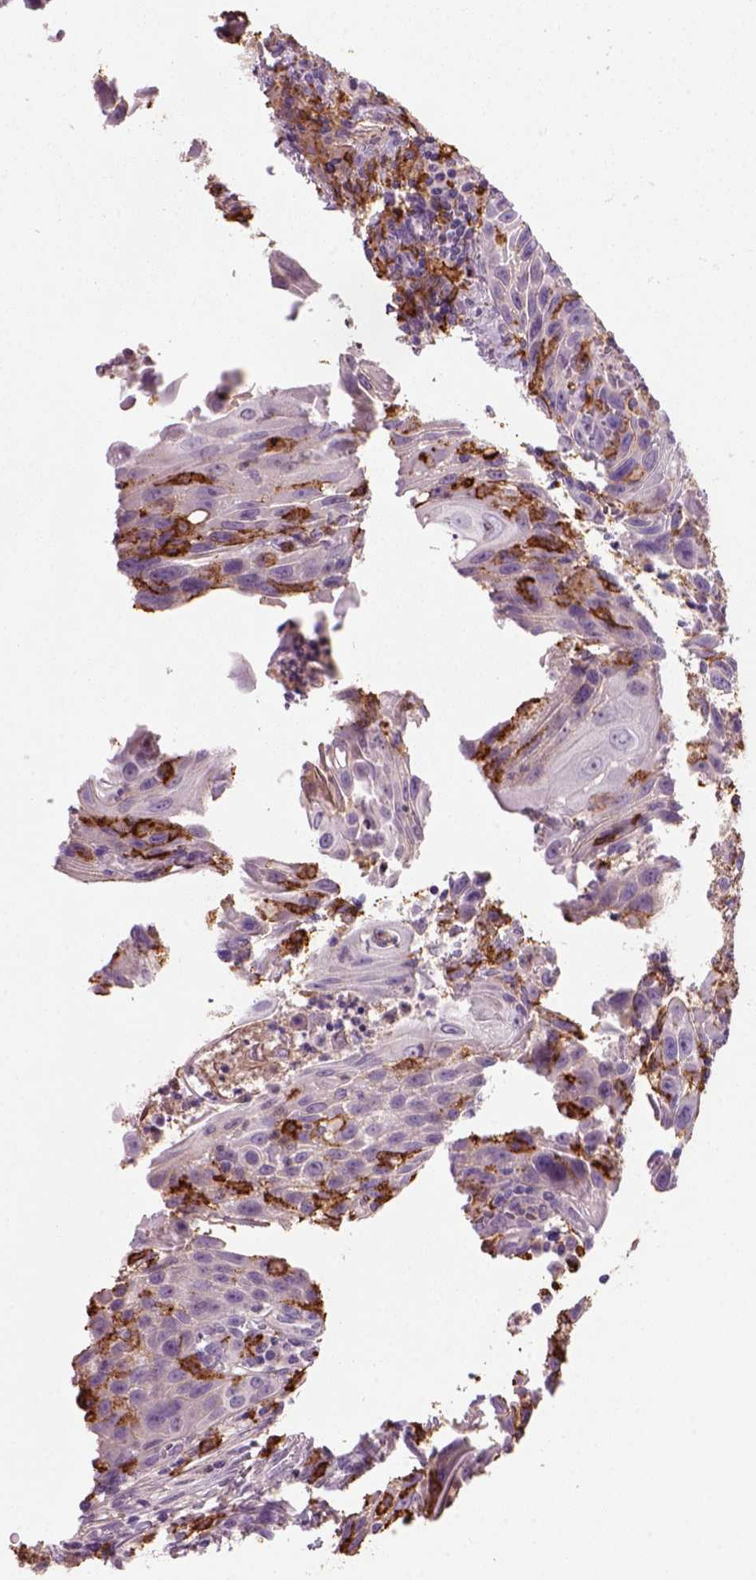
{"staining": {"intensity": "negative", "quantity": "none", "location": "none"}, "tissue": "head and neck cancer", "cell_type": "Tumor cells", "image_type": "cancer", "snomed": [{"axis": "morphology", "description": "Squamous cell carcinoma, NOS"}, {"axis": "topography", "description": "Head-Neck"}], "caption": "A histopathology image of human head and neck cancer (squamous cell carcinoma) is negative for staining in tumor cells.", "gene": "CD14", "patient": {"sex": "male", "age": 69}}